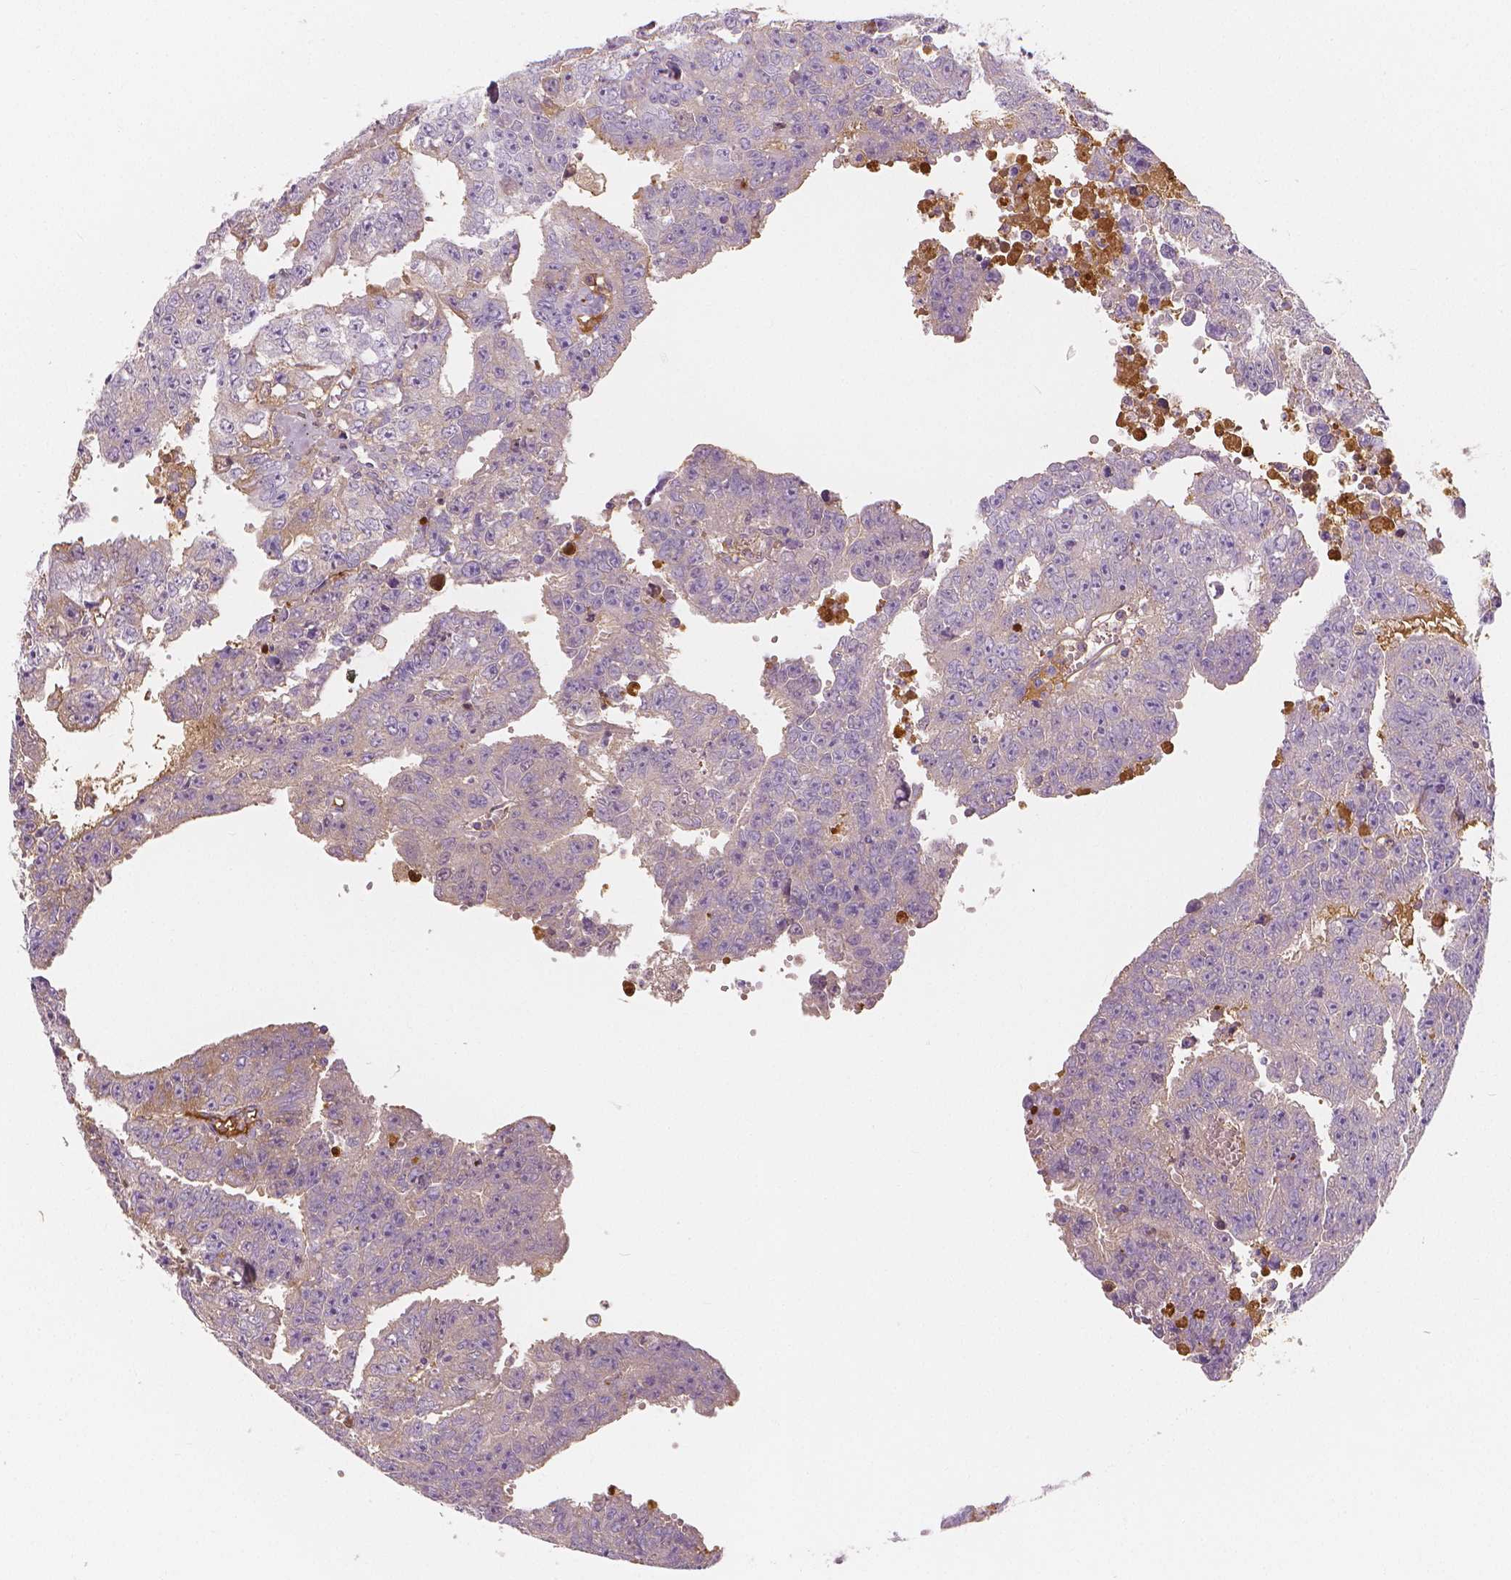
{"staining": {"intensity": "negative", "quantity": "none", "location": "none"}, "tissue": "testis cancer", "cell_type": "Tumor cells", "image_type": "cancer", "snomed": [{"axis": "morphology", "description": "Carcinoma, Embryonal, NOS"}, {"axis": "morphology", "description": "Teratoma, malignant, NOS"}, {"axis": "topography", "description": "Testis"}], "caption": "The histopathology image demonstrates no significant expression in tumor cells of teratoma (malignant) (testis).", "gene": "APOA4", "patient": {"sex": "male", "age": 24}}